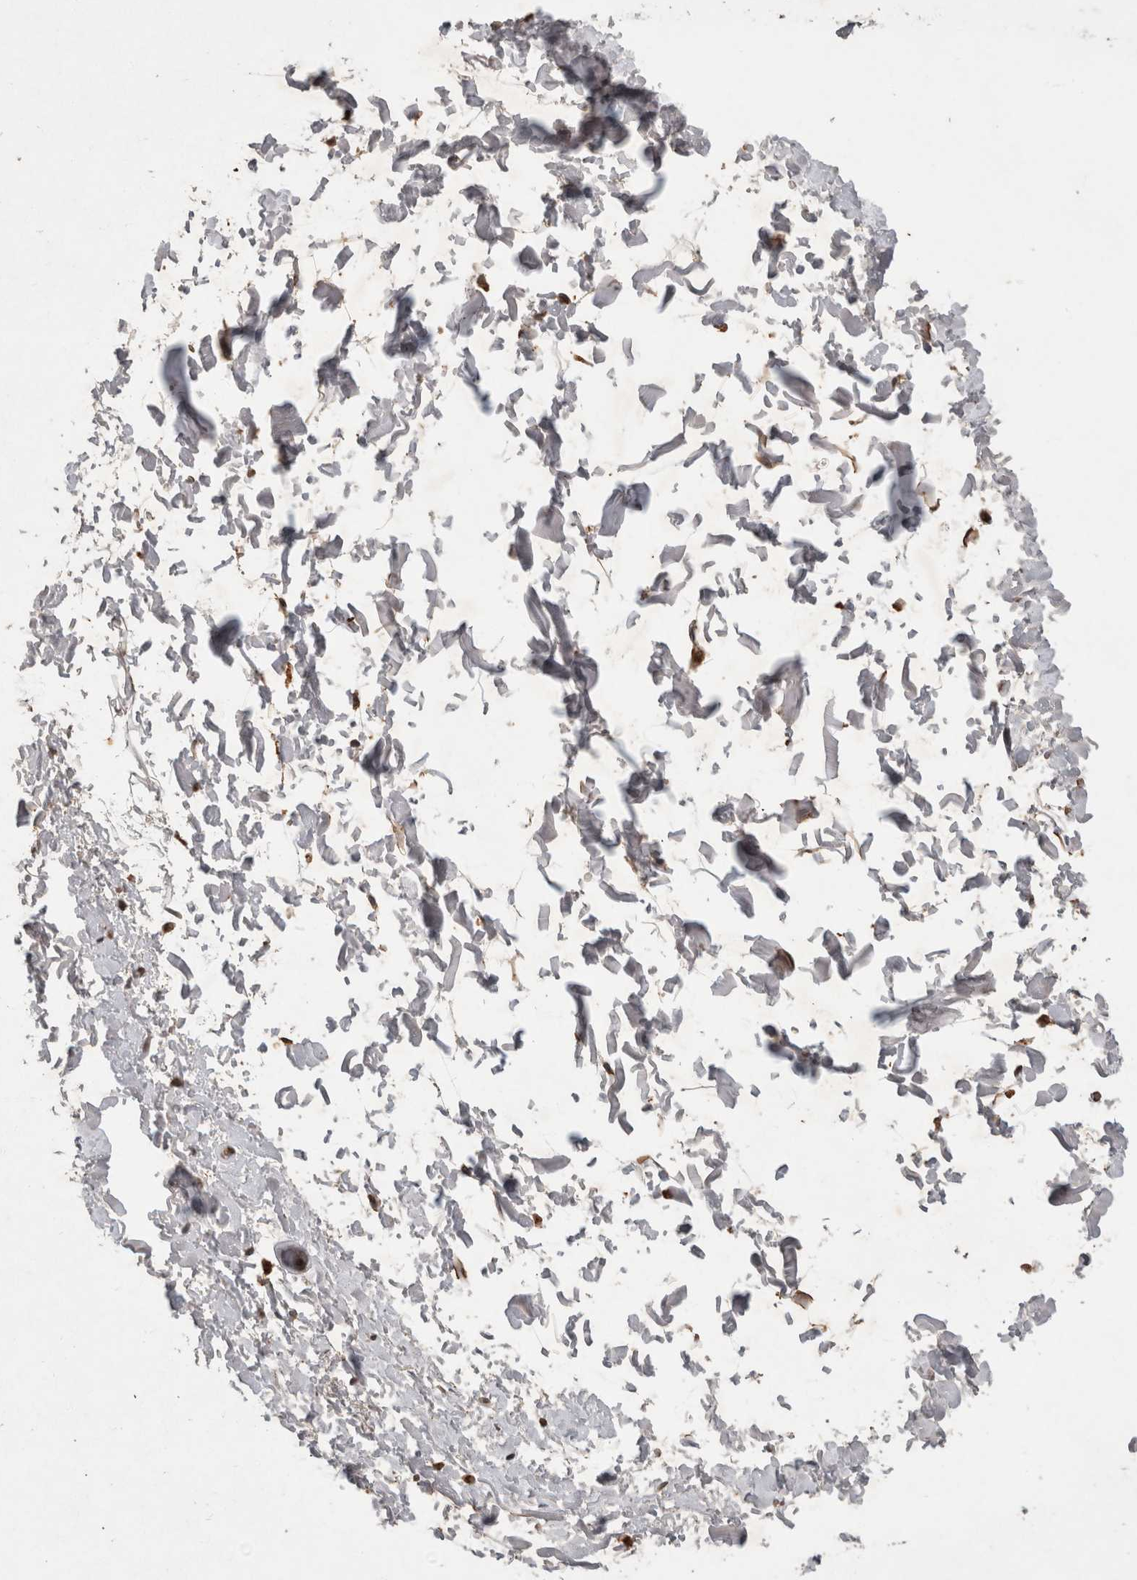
{"staining": {"intensity": "weak", "quantity": ">75%", "location": "cytoplasmic/membranous,nuclear"}, "tissue": "soft tissue", "cell_type": "Fibroblasts", "image_type": "normal", "snomed": [{"axis": "morphology", "description": "Normal tissue, NOS"}, {"axis": "topography", "description": "Soft tissue"}], "caption": "Protein staining by immunohistochemistry reveals weak cytoplasmic/membranous,nuclear expression in approximately >75% of fibroblasts in benign soft tissue.", "gene": "HRK", "patient": {"sex": "male", "age": 72}}